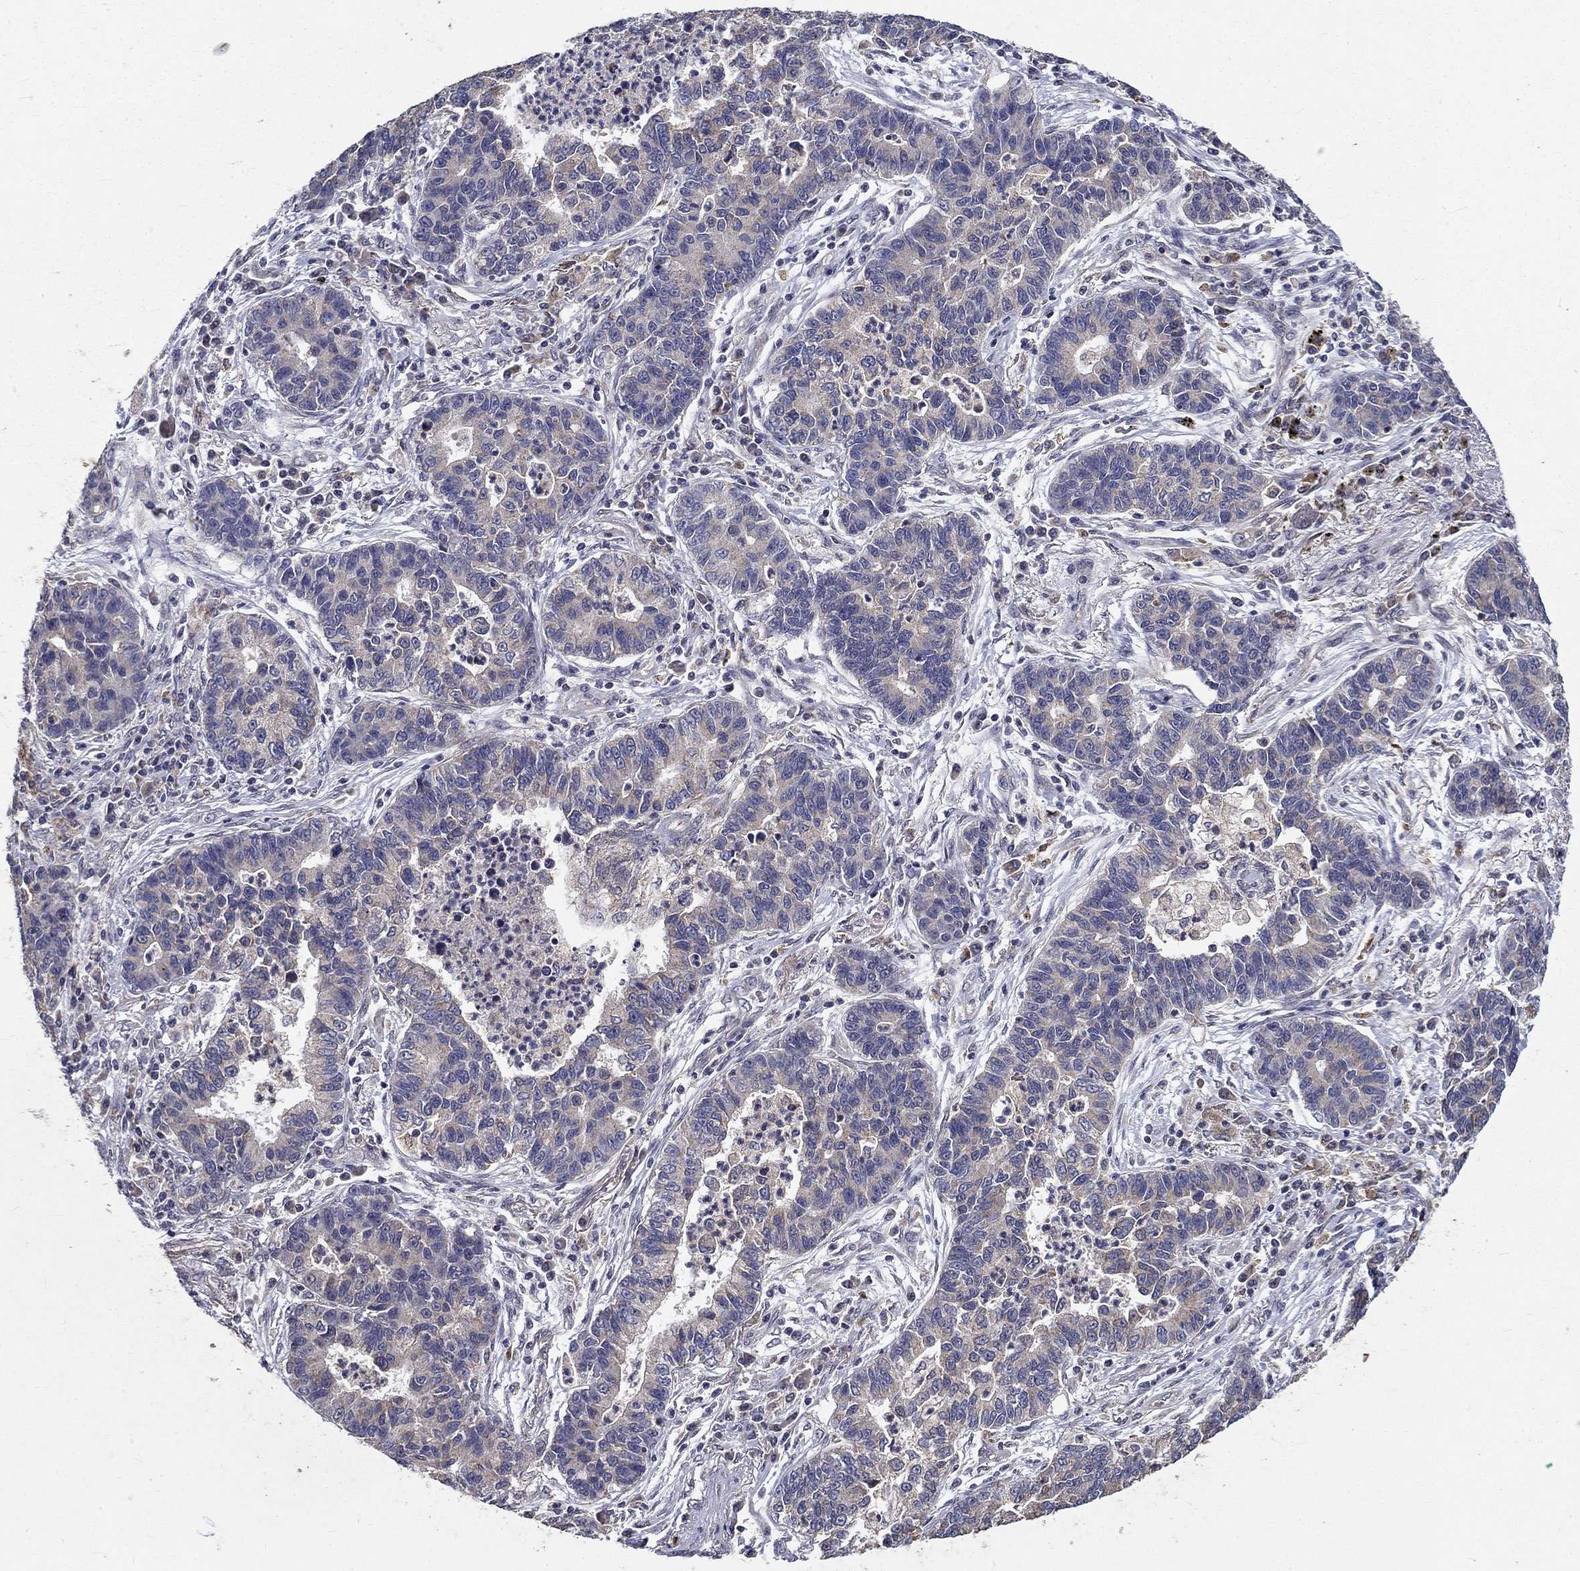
{"staining": {"intensity": "negative", "quantity": "none", "location": "none"}, "tissue": "lung cancer", "cell_type": "Tumor cells", "image_type": "cancer", "snomed": [{"axis": "morphology", "description": "Adenocarcinoma, NOS"}, {"axis": "topography", "description": "Lung"}], "caption": "This is a micrograph of immunohistochemistry (IHC) staining of lung cancer, which shows no expression in tumor cells.", "gene": "ALDH4A1", "patient": {"sex": "female", "age": 57}}